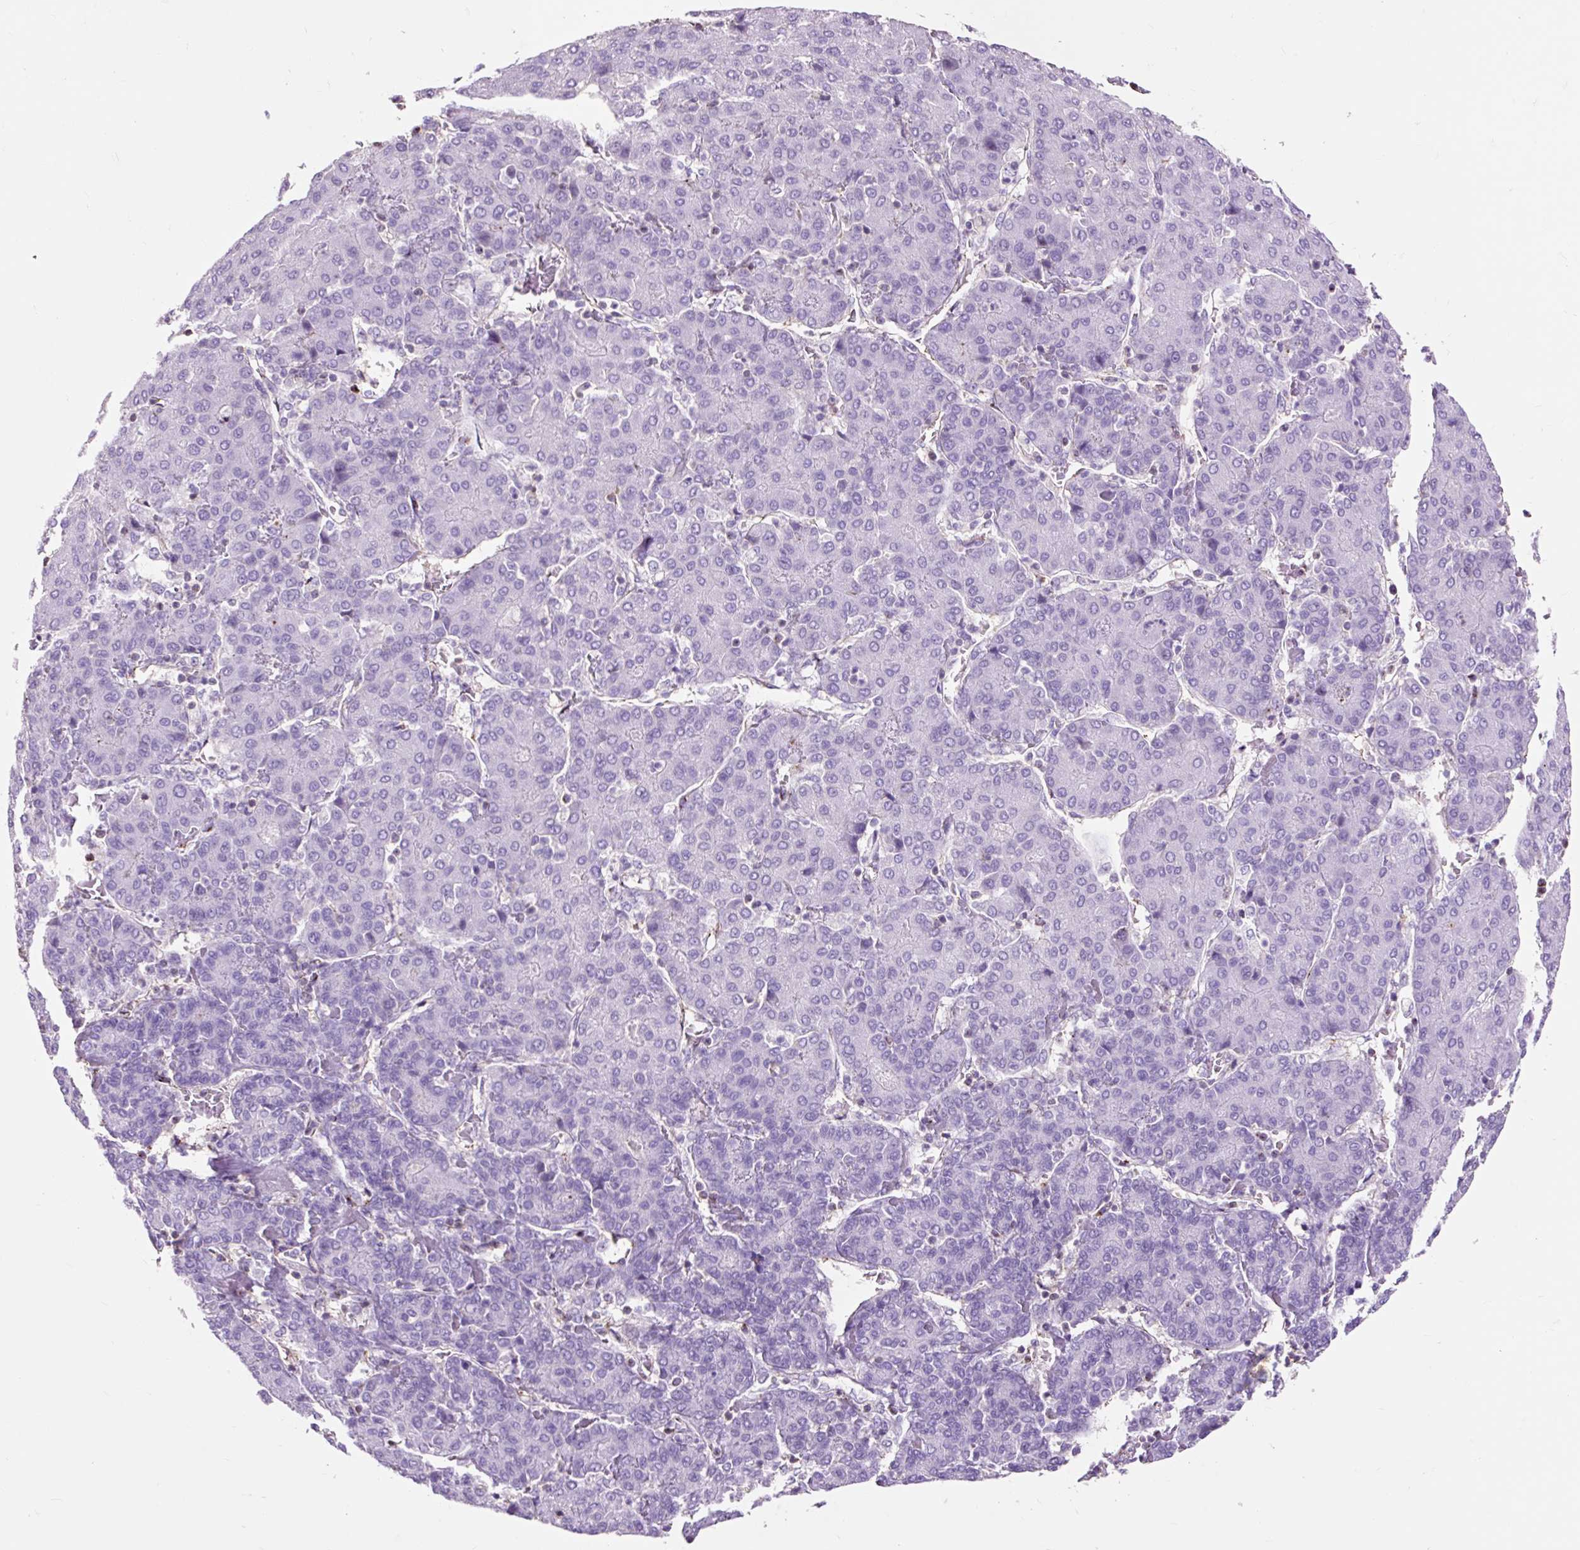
{"staining": {"intensity": "negative", "quantity": "none", "location": "none"}, "tissue": "liver cancer", "cell_type": "Tumor cells", "image_type": "cancer", "snomed": [{"axis": "morphology", "description": "Carcinoma, Hepatocellular, NOS"}, {"axis": "topography", "description": "Liver"}], "caption": "An image of liver cancer stained for a protein shows no brown staining in tumor cells.", "gene": "OR10A7", "patient": {"sex": "male", "age": 65}}